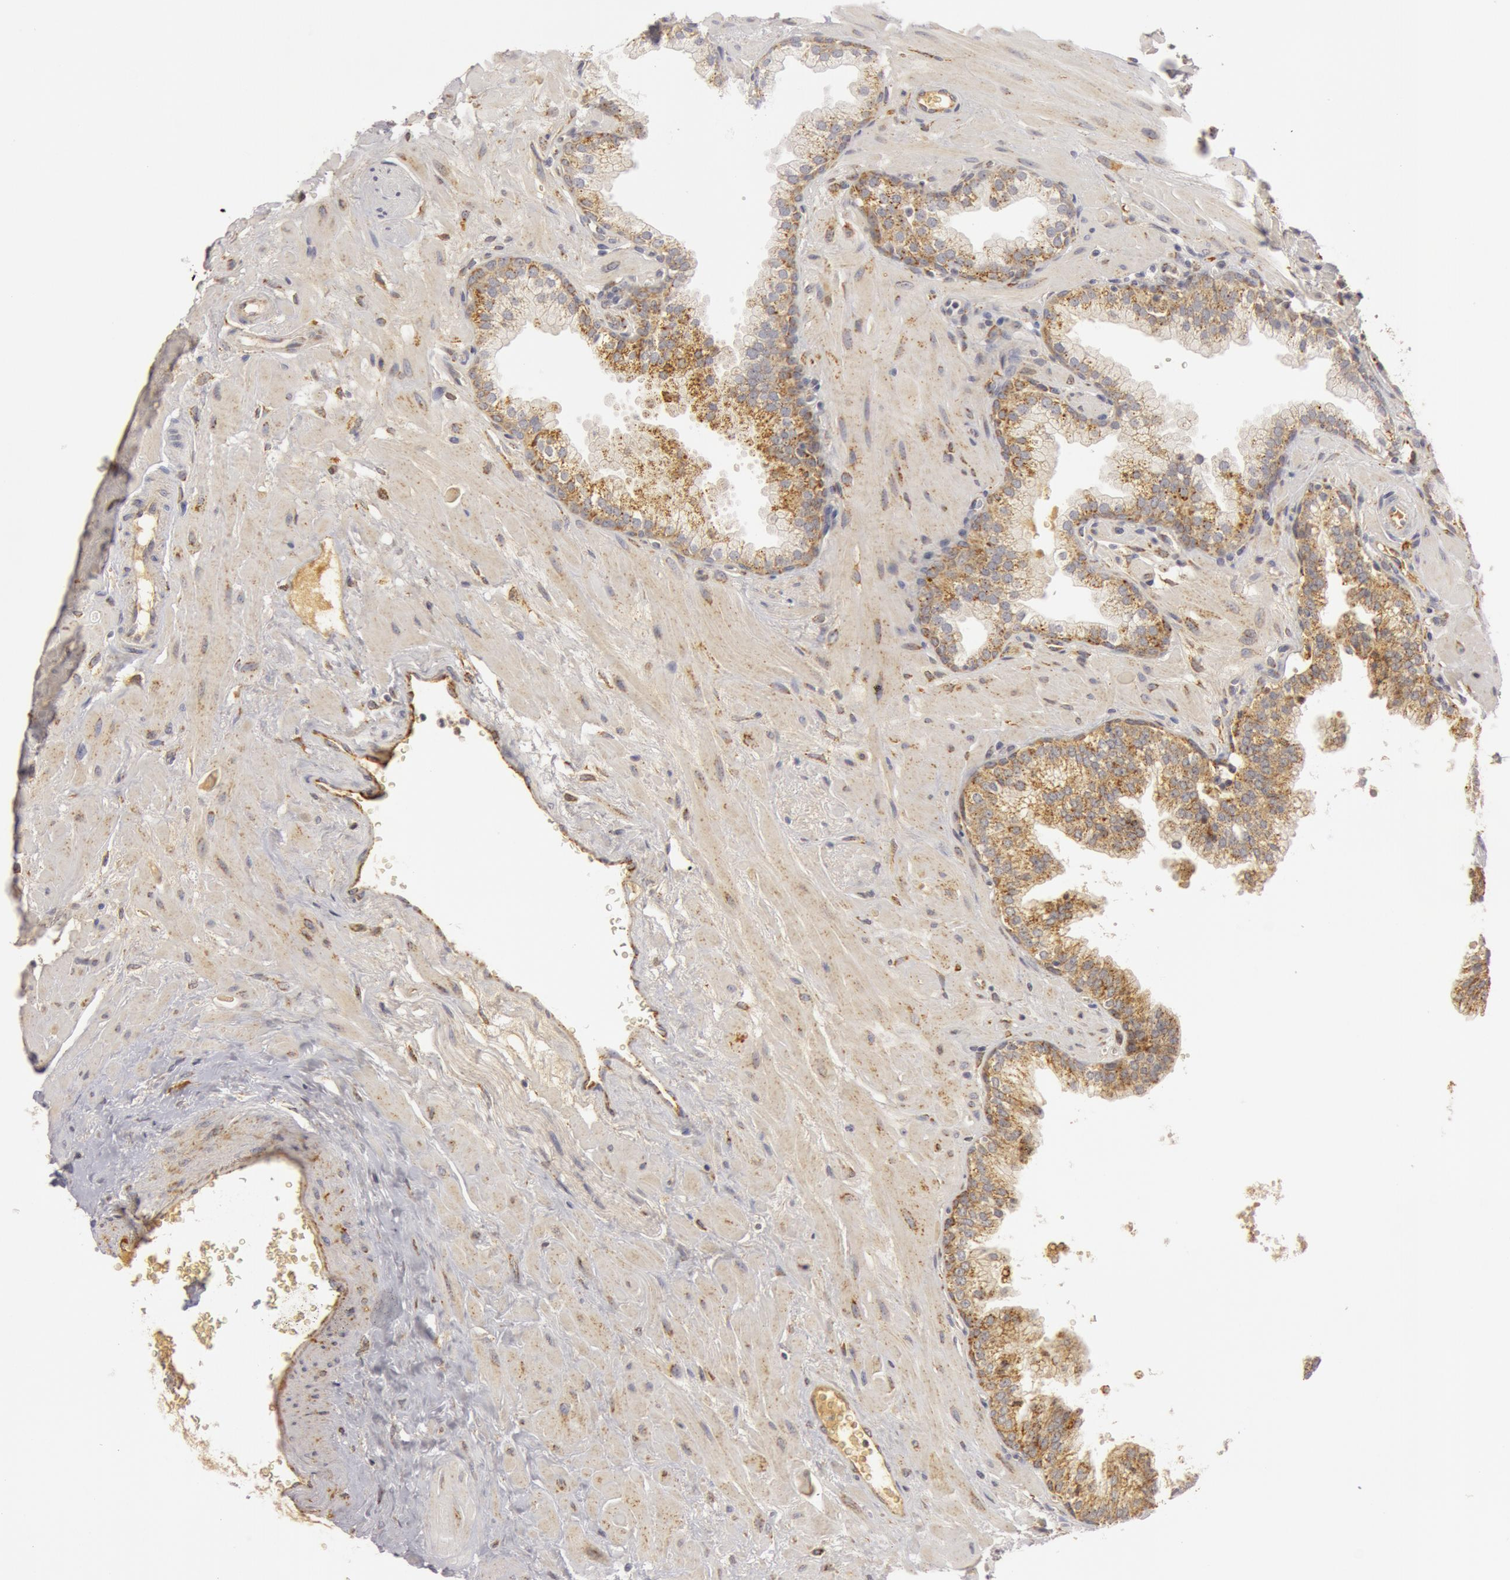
{"staining": {"intensity": "moderate", "quantity": ">75%", "location": "cytoplasmic/membranous"}, "tissue": "prostate", "cell_type": "Glandular cells", "image_type": "normal", "snomed": [{"axis": "morphology", "description": "Normal tissue, NOS"}, {"axis": "topography", "description": "Prostate"}], "caption": "Prostate stained for a protein (brown) displays moderate cytoplasmic/membranous positive staining in approximately >75% of glandular cells.", "gene": "C7", "patient": {"sex": "male", "age": 60}}